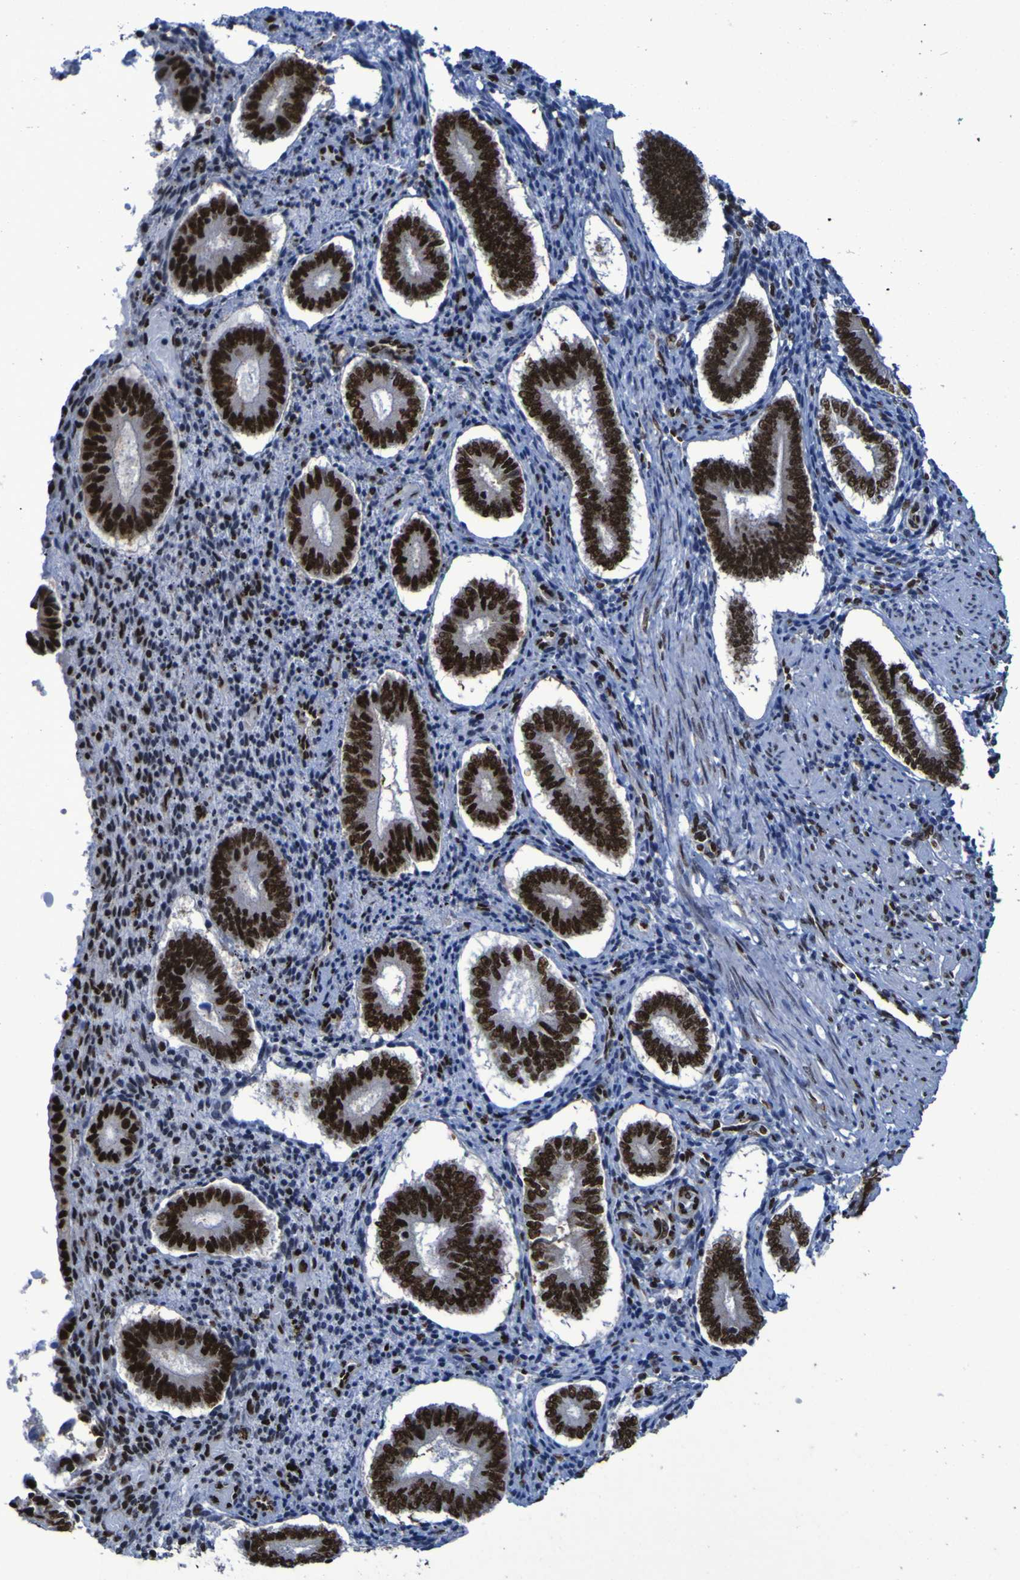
{"staining": {"intensity": "strong", "quantity": ">75%", "location": "nuclear"}, "tissue": "endometrium", "cell_type": "Cells in endometrial stroma", "image_type": "normal", "snomed": [{"axis": "morphology", "description": "Normal tissue, NOS"}, {"axis": "topography", "description": "Endometrium"}], "caption": "Immunohistochemical staining of normal human endometrium reveals strong nuclear protein positivity in about >75% of cells in endometrial stroma.", "gene": "HNRNPR", "patient": {"sex": "female", "age": 42}}